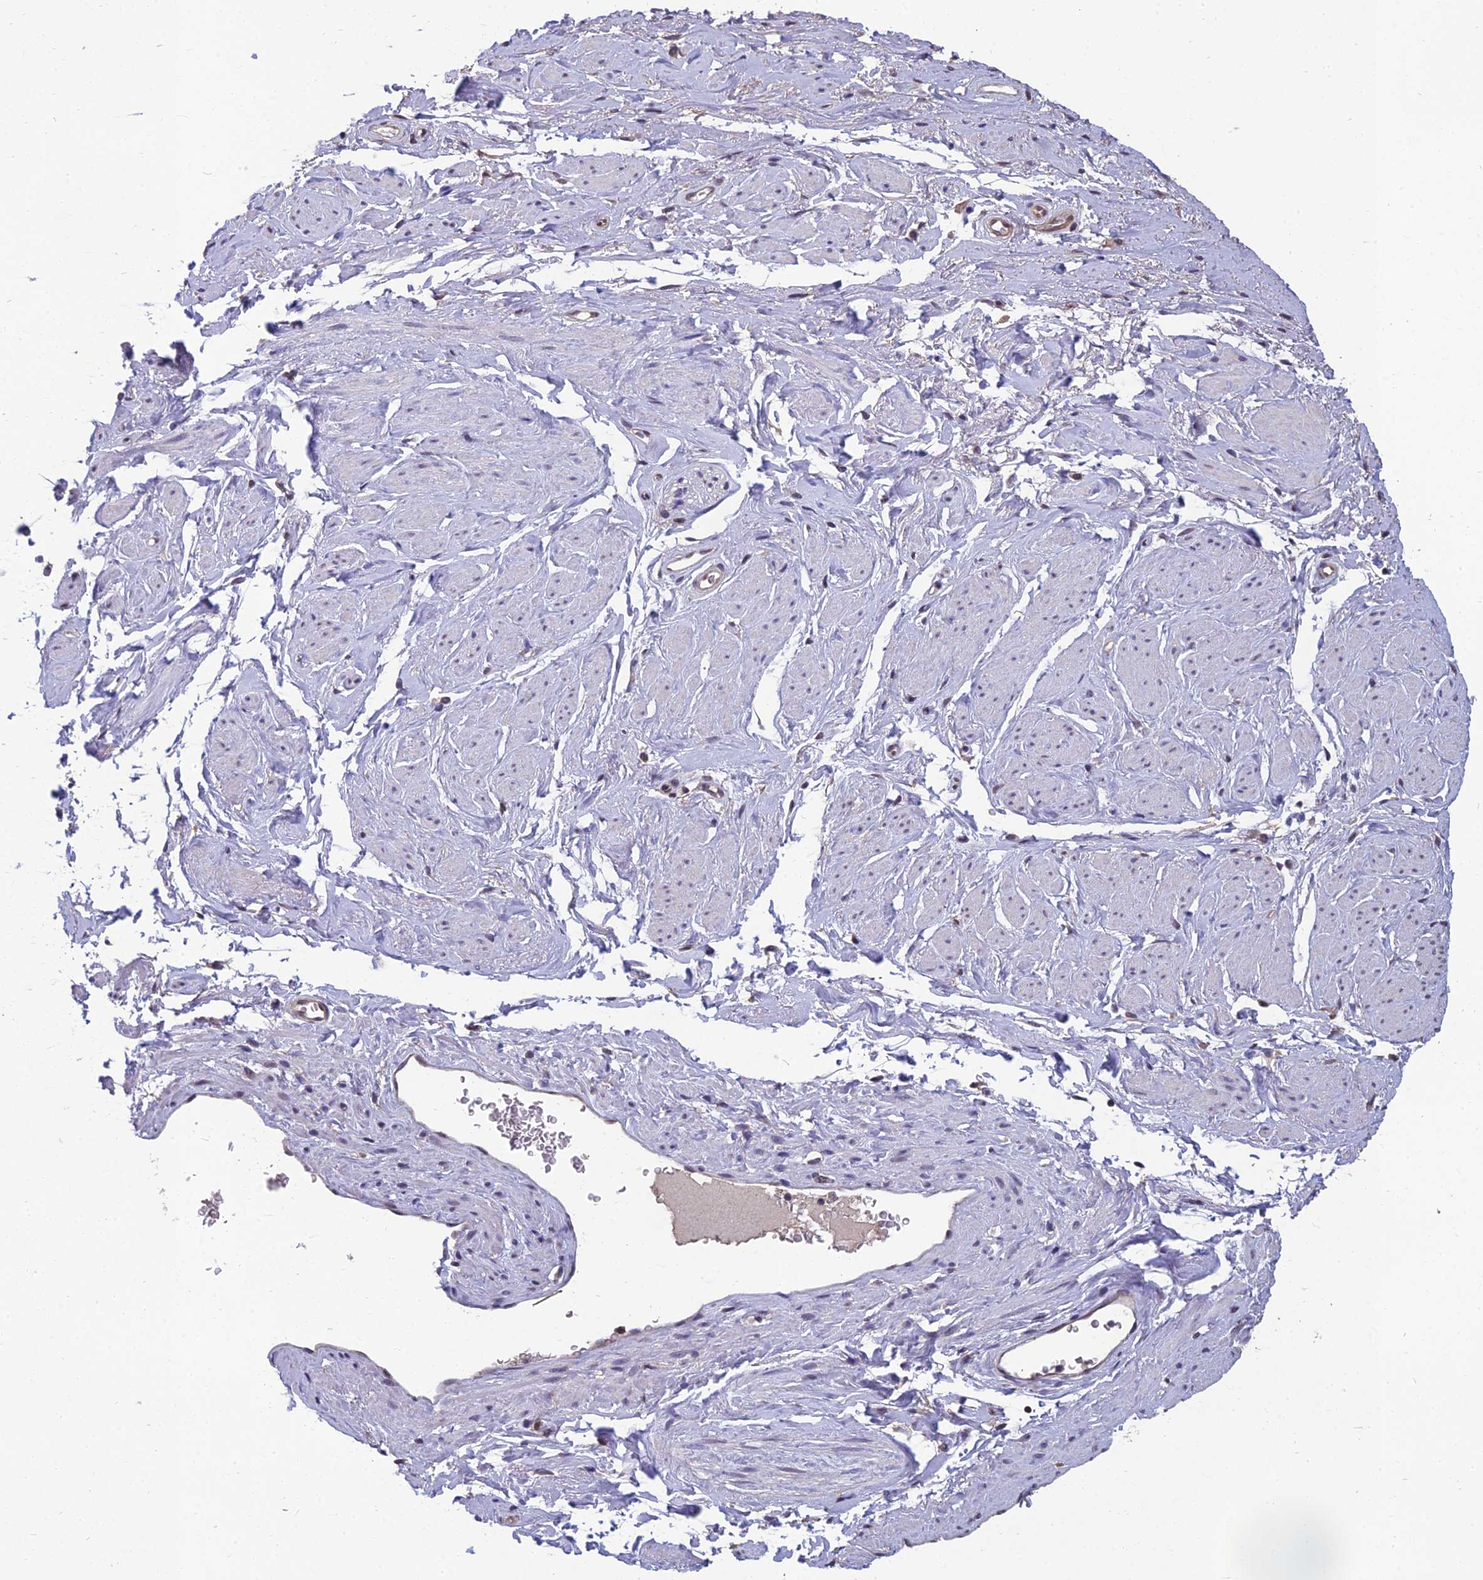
{"staining": {"intensity": "negative", "quantity": "none", "location": "none"}, "tissue": "adipose tissue", "cell_type": "Adipocytes", "image_type": "normal", "snomed": [{"axis": "morphology", "description": "Normal tissue, NOS"}, {"axis": "morphology", "description": "Adenocarcinoma, NOS"}, {"axis": "topography", "description": "Rectum"}, {"axis": "topography", "description": "Vagina"}, {"axis": "topography", "description": "Peripheral nerve tissue"}], "caption": "A high-resolution photomicrograph shows immunohistochemistry (IHC) staining of benign adipose tissue, which reveals no significant expression in adipocytes.", "gene": "GRWD1", "patient": {"sex": "female", "age": 71}}